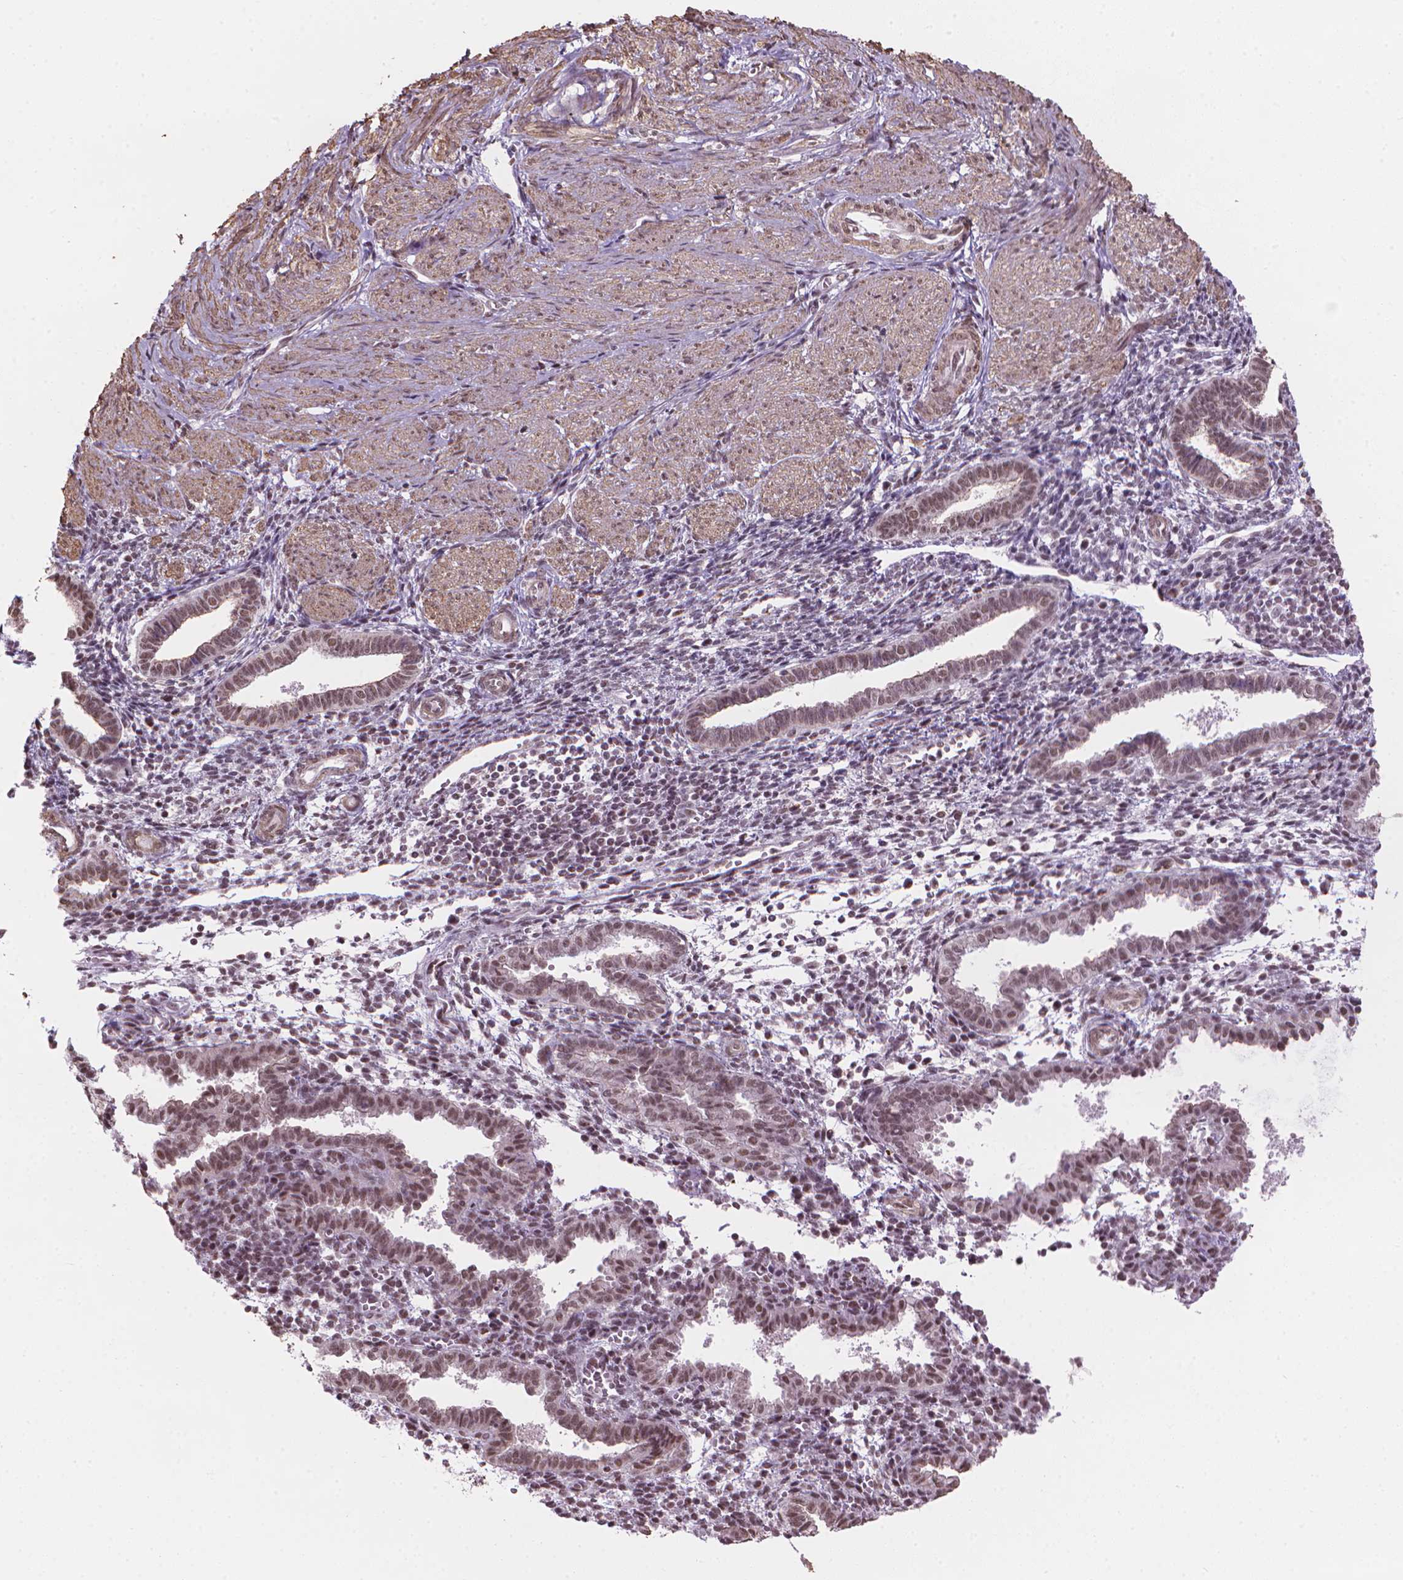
{"staining": {"intensity": "negative", "quantity": "none", "location": "none"}, "tissue": "endometrium", "cell_type": "Cells in endometrial stroma", "image_type": "normal", "snomed": [{"axis": "morphology", "description": "Normal tissue, NOS"}, {"axis": "topography", "description": "Endometrium"}], "caption": "This is a image of immunohistochemistry (IHC) staining of benign endometrium, which shows no staining in cells in endometrial stroma.", "gene": "HOXD4", "patient": {"sex": "female", "age": 37}}